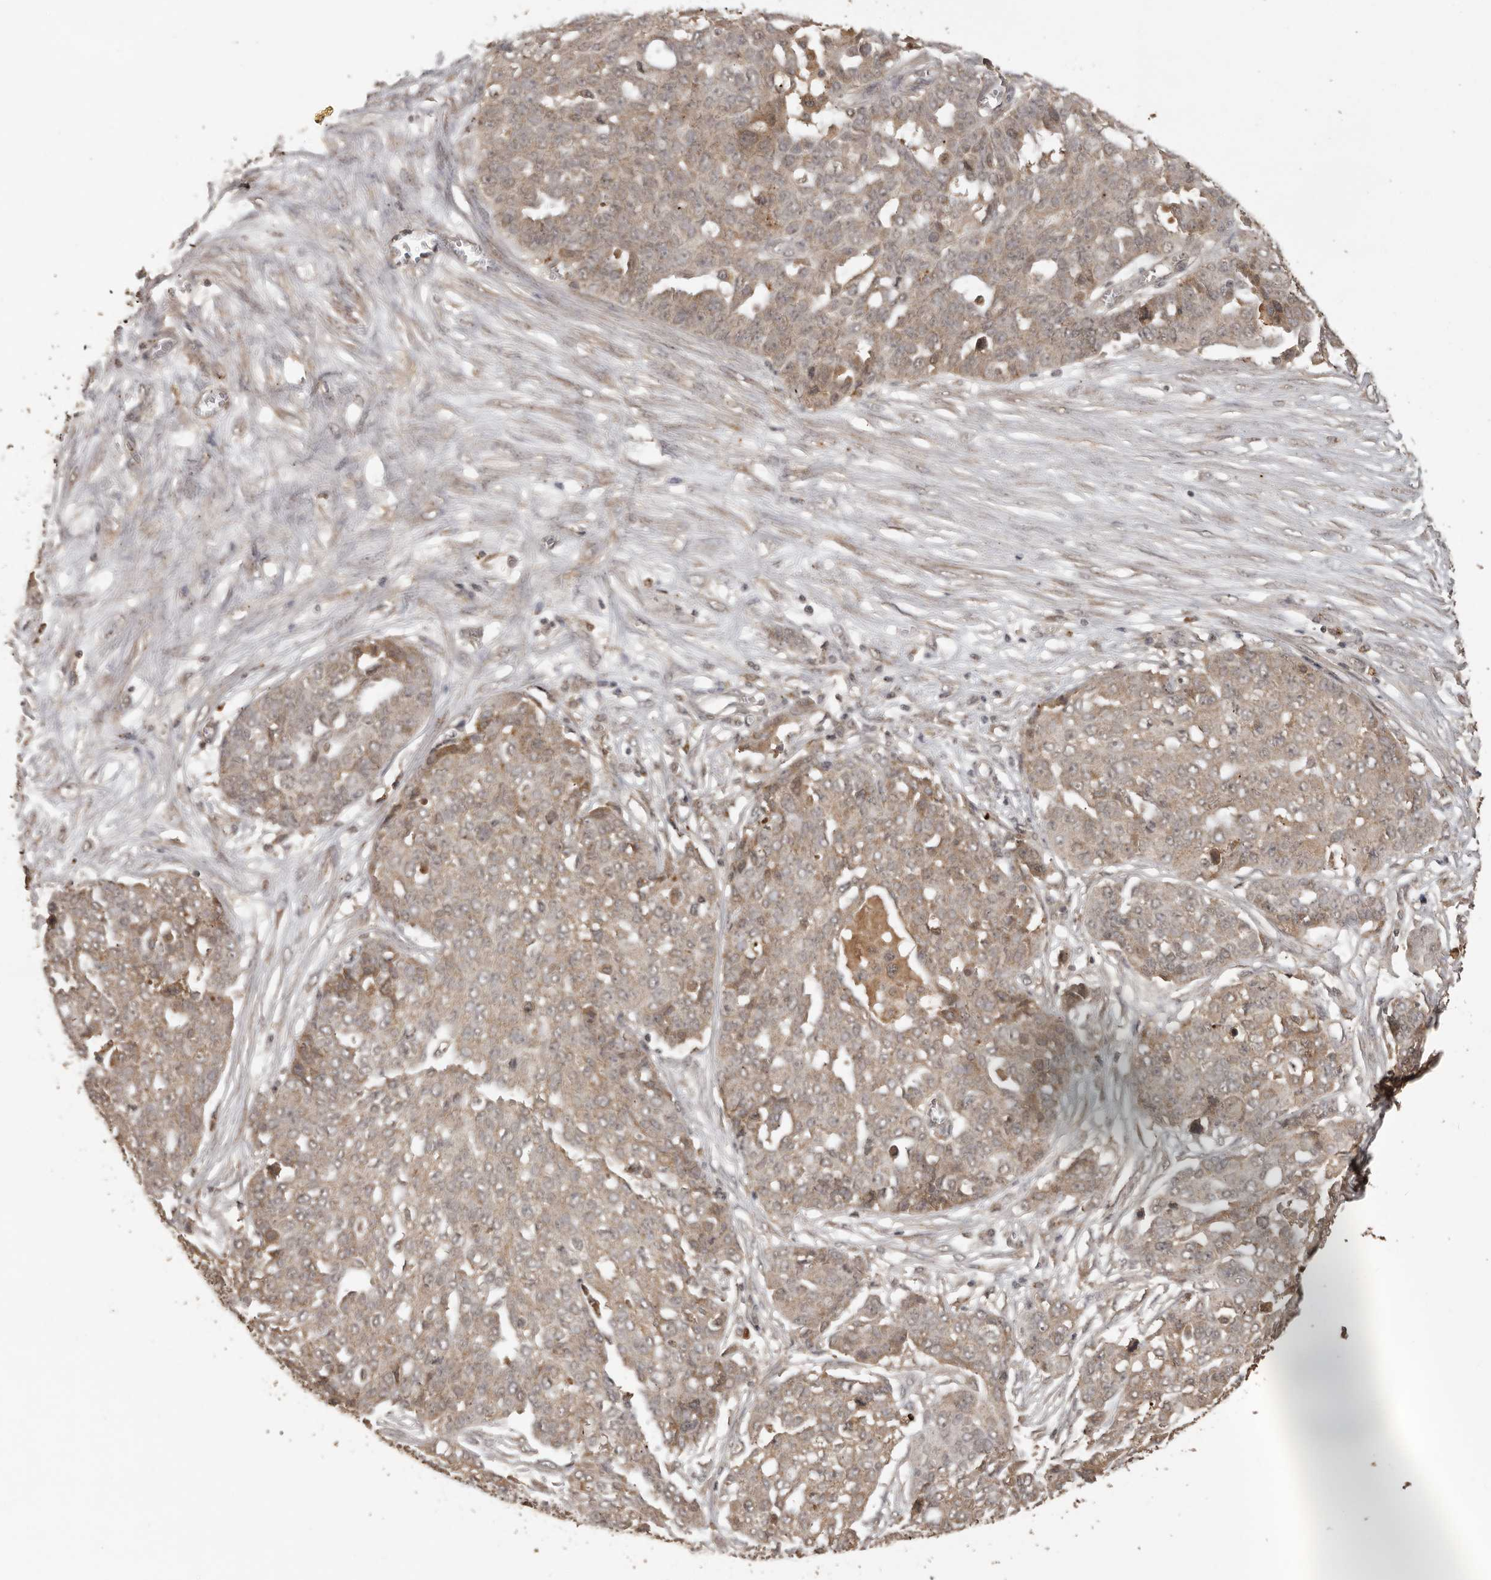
{"staining": {"intensity": "moderate", "quantity": ">75%", "location": "cytoplasmic/membranous"}, "tissue": "ovarian cancer", "cell_type": "Tumor cells", "image_type": "cancer", "snomed": [{"axis": "morphology", "description": "Cystadenocarcinoma, serous, NOS"}, {"axis": "topography", "description": "Soft tissue"}, {"axis": "topography", "description": "Ovary"}], "caption": "Protein staining of serous cystadenocarcinoma (ovarian) tissue displays moderate cytoplasmic/membranous positivity in approximately >75% of tumor cells. (IHC, brightfield microscopy, high magnification).", "gene": "CTF1", "patient": {"sex": "female", "age": 57}}